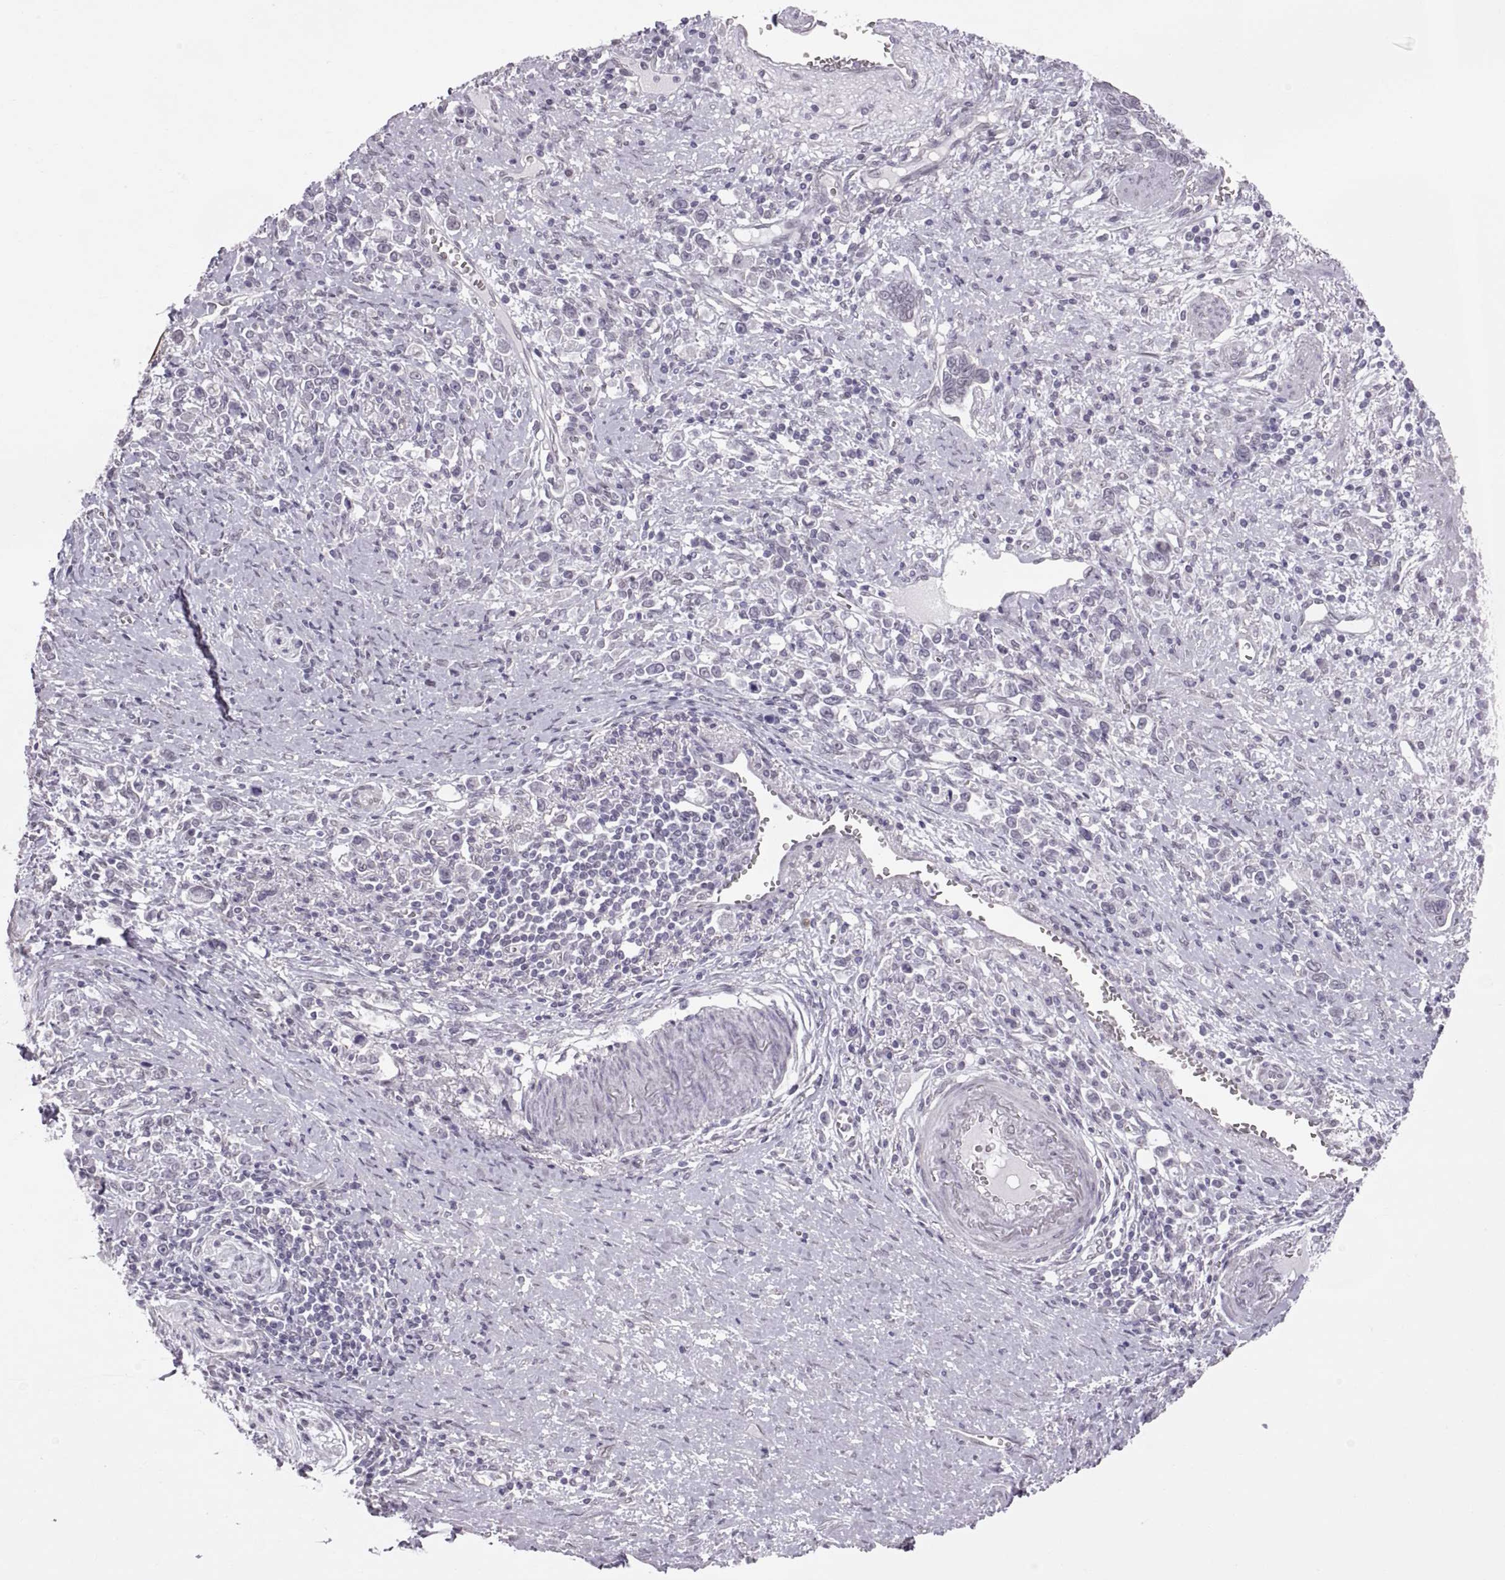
{"staining": {"intensity": "negative", "quantity": "none", "location": "none"}, "tissue": "stomach cancer", "cell_type": "Tumor cells", "image_type": "cancer", "snomed": [{"axis": "morphology", "description": "Adenocarcinoma, NOS"}, {"axis": "topography", "description": "Stomach"}], "caption": "Histopathology image shows no significant protein expression in tumor cells of adenocarcinoma (stomach).", "gene": "KRT77", "patient": {"sex": "male", "age": 63}}